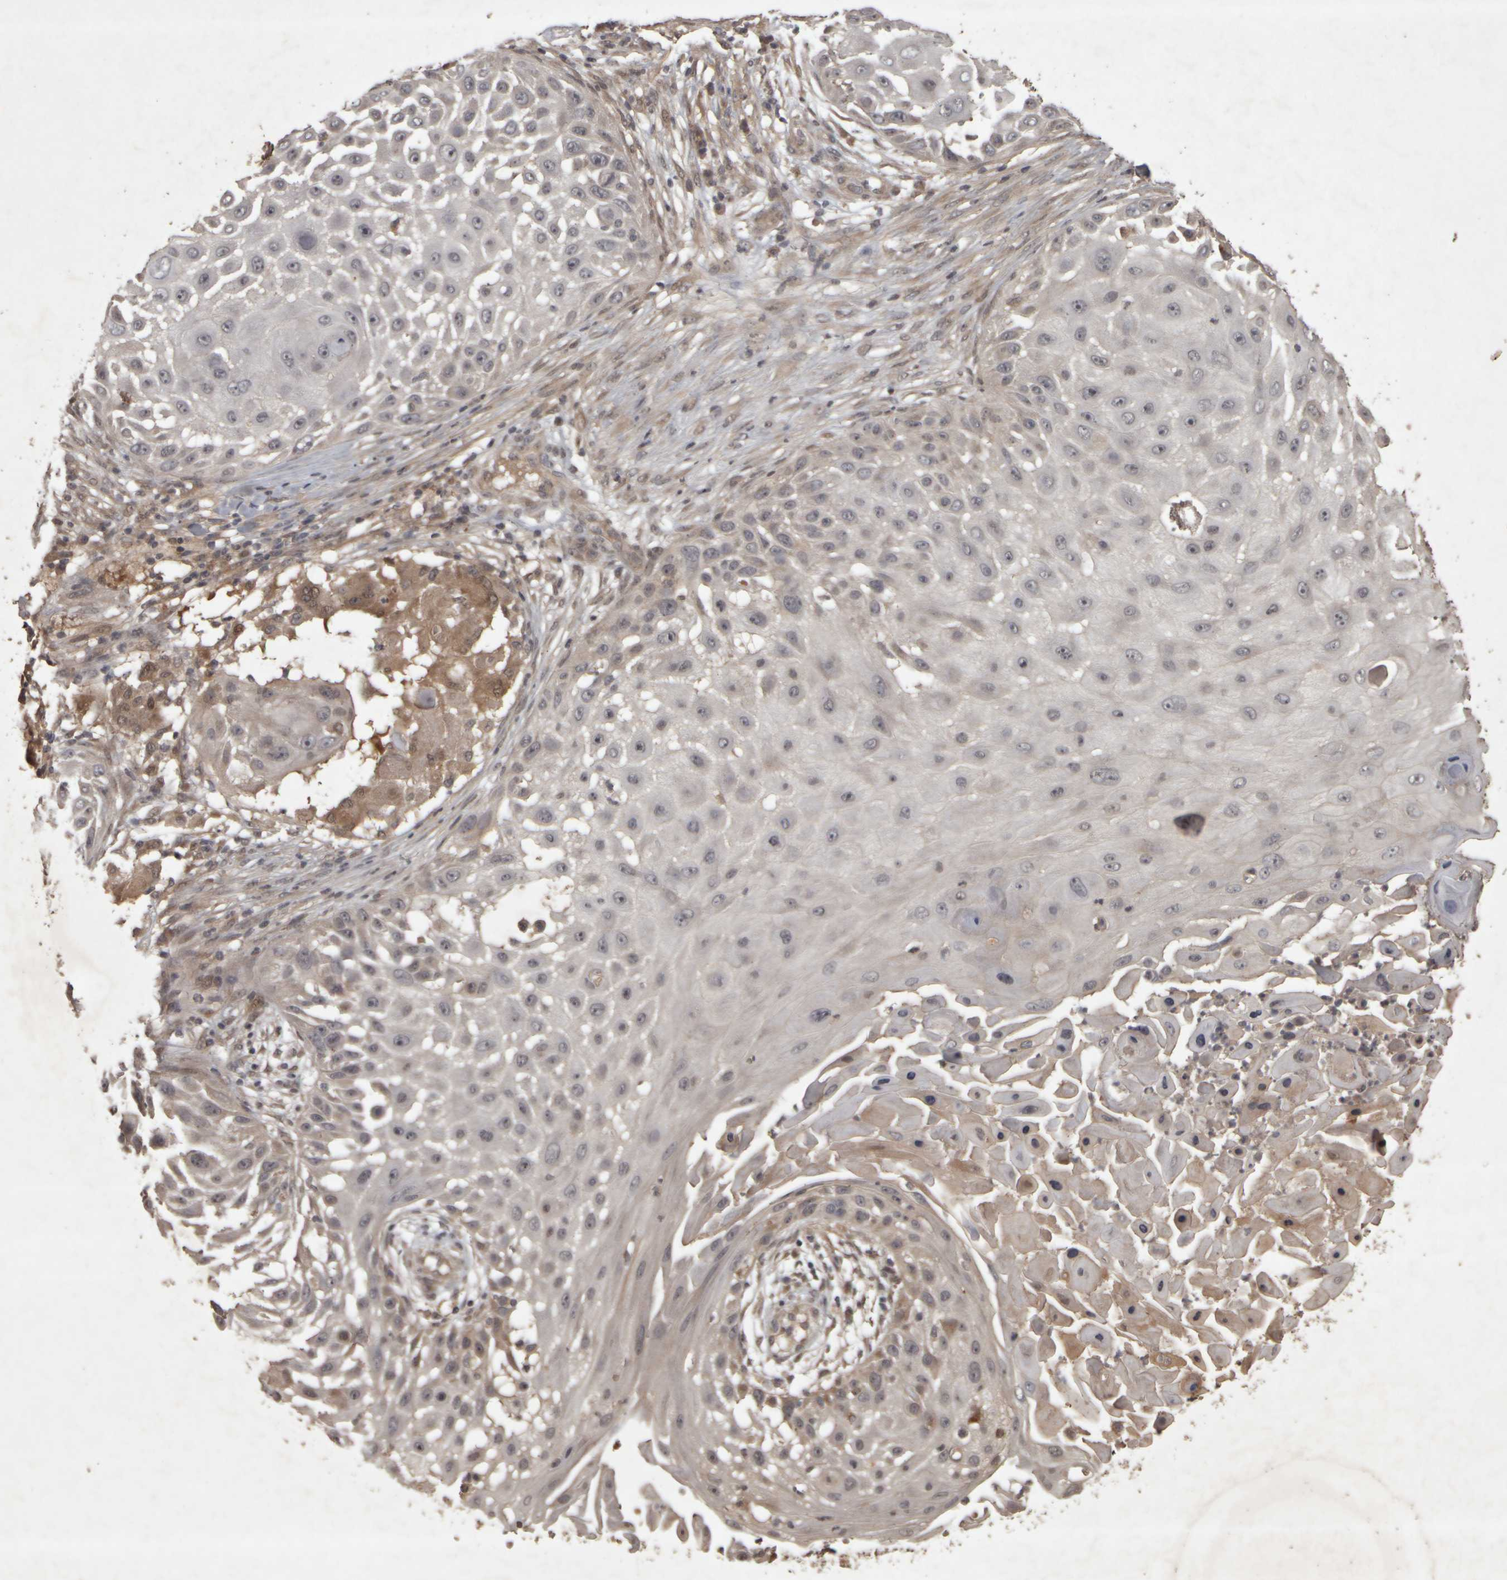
{"staining": {"intensity": "moderate", "quantity": "<25%", "location": "cytoplasmic/membranous"}, "tissue": "skin cancer", "cell_type": "Tumor cells", "image_type": "cancer", "snomed": [{"axis": "morphology", "description": "Squamous cell carcinoma, NOS"}, {"axis": "topography", "description": "Skin"}], "caption": "Protein staining reveals moderate cytoplasmic/membranous expression in about <25% of tumor cells in squamous cell carcinoma (skin).", "gene": "ACO1", "patient": {"sex": "female", "age": 44}}